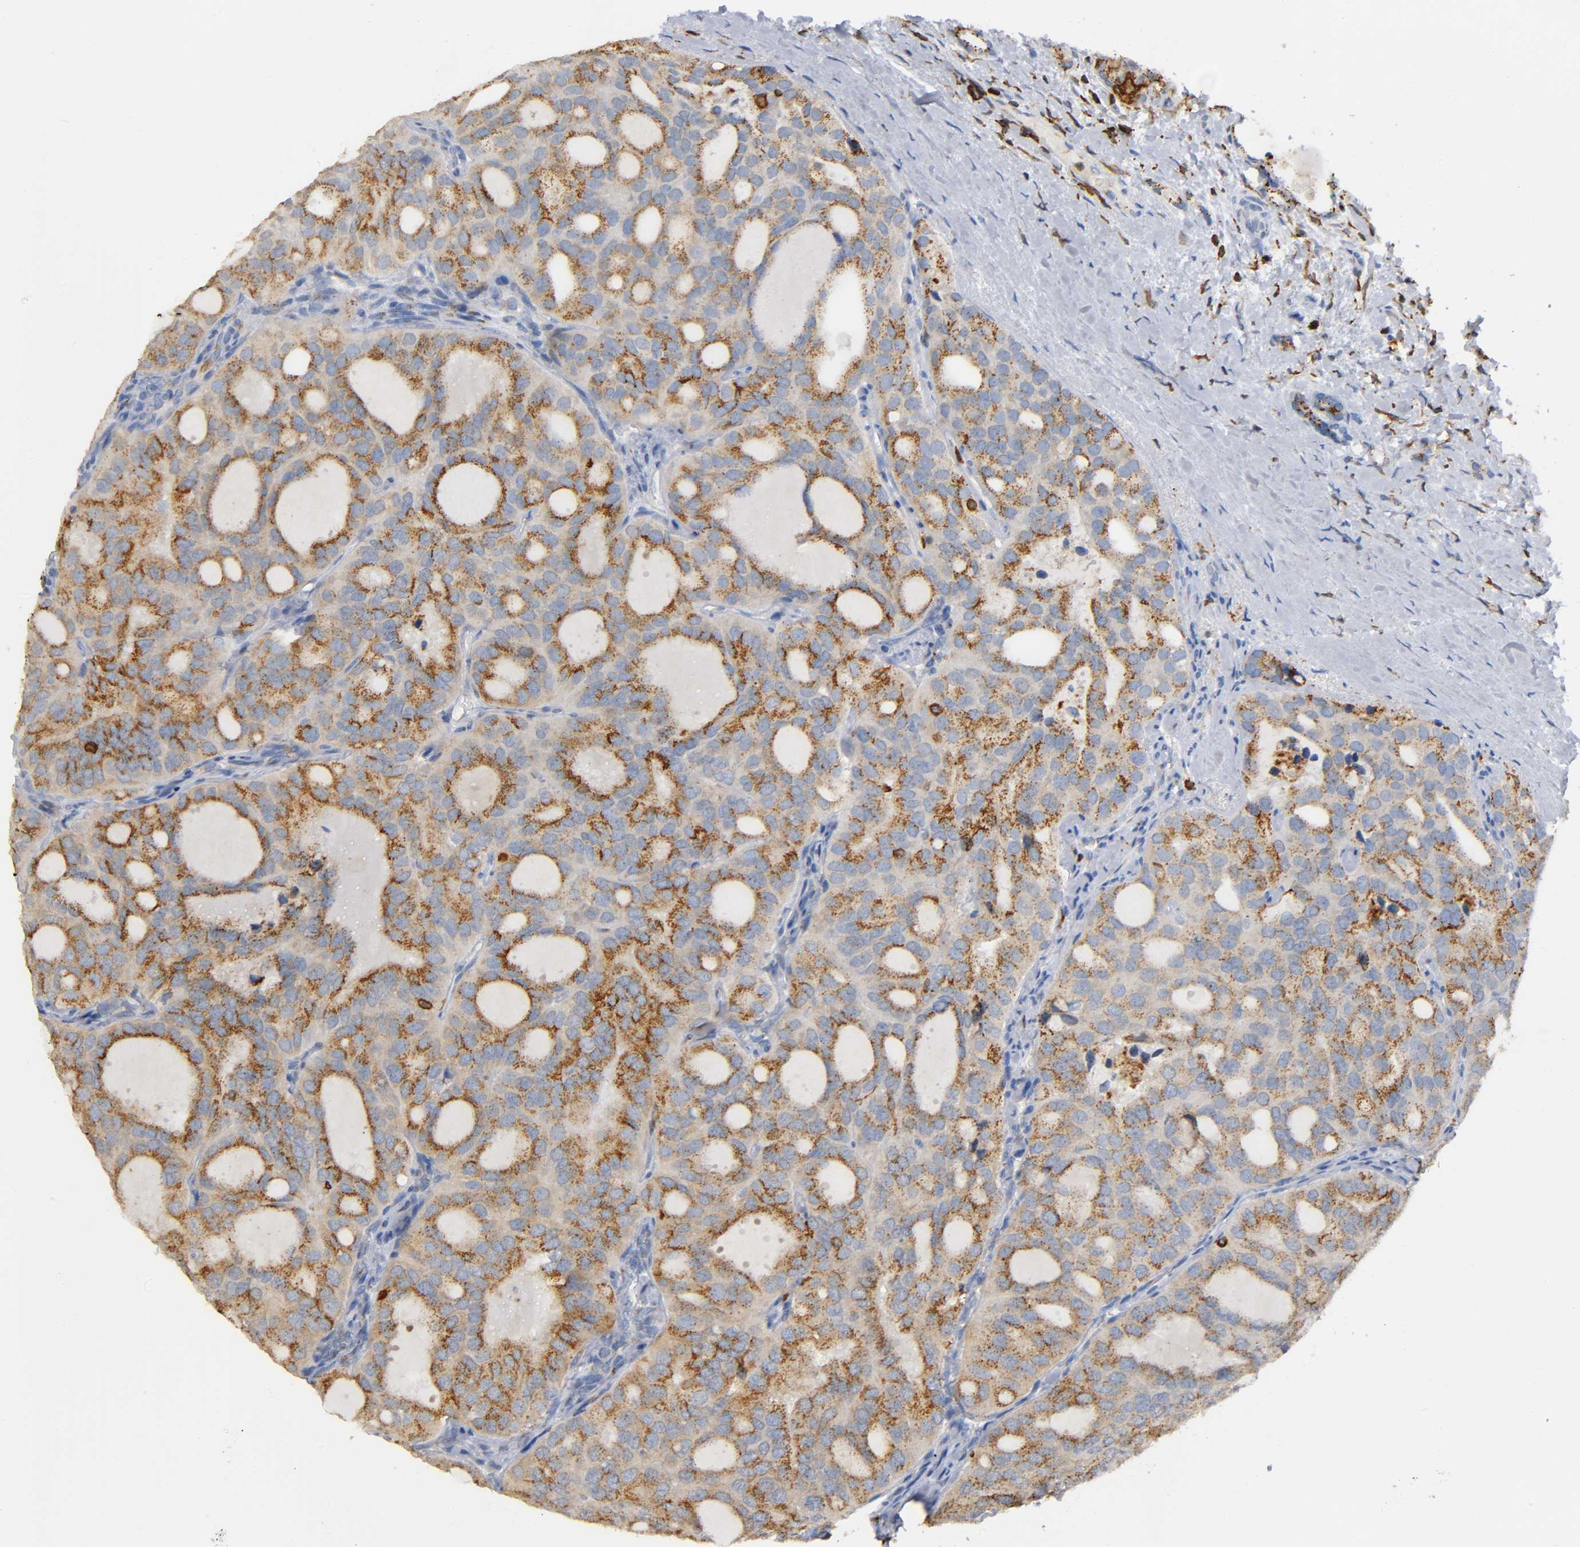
{"staining": {"intensity": "moderate", "quantity": ">75%", "location": "cytoplasmic/membranous"}, "tissue": "thyroid cancer", "cell_type": "Tumor cells", "image_type": "cancer", "snomed": [{"axis": "morphology", "description": "Follicular adenoma carcinoma, NOS"}, {"axis": "topography", "description": "Thyroid gland"}], "caption": "Human follicular adenoma carcinoma (thyroid) stained with a protein marker exhibits moderate staining in tumor cells.", "gene": "CAPN10", "patient": {"sex": "male", "age": 75}}